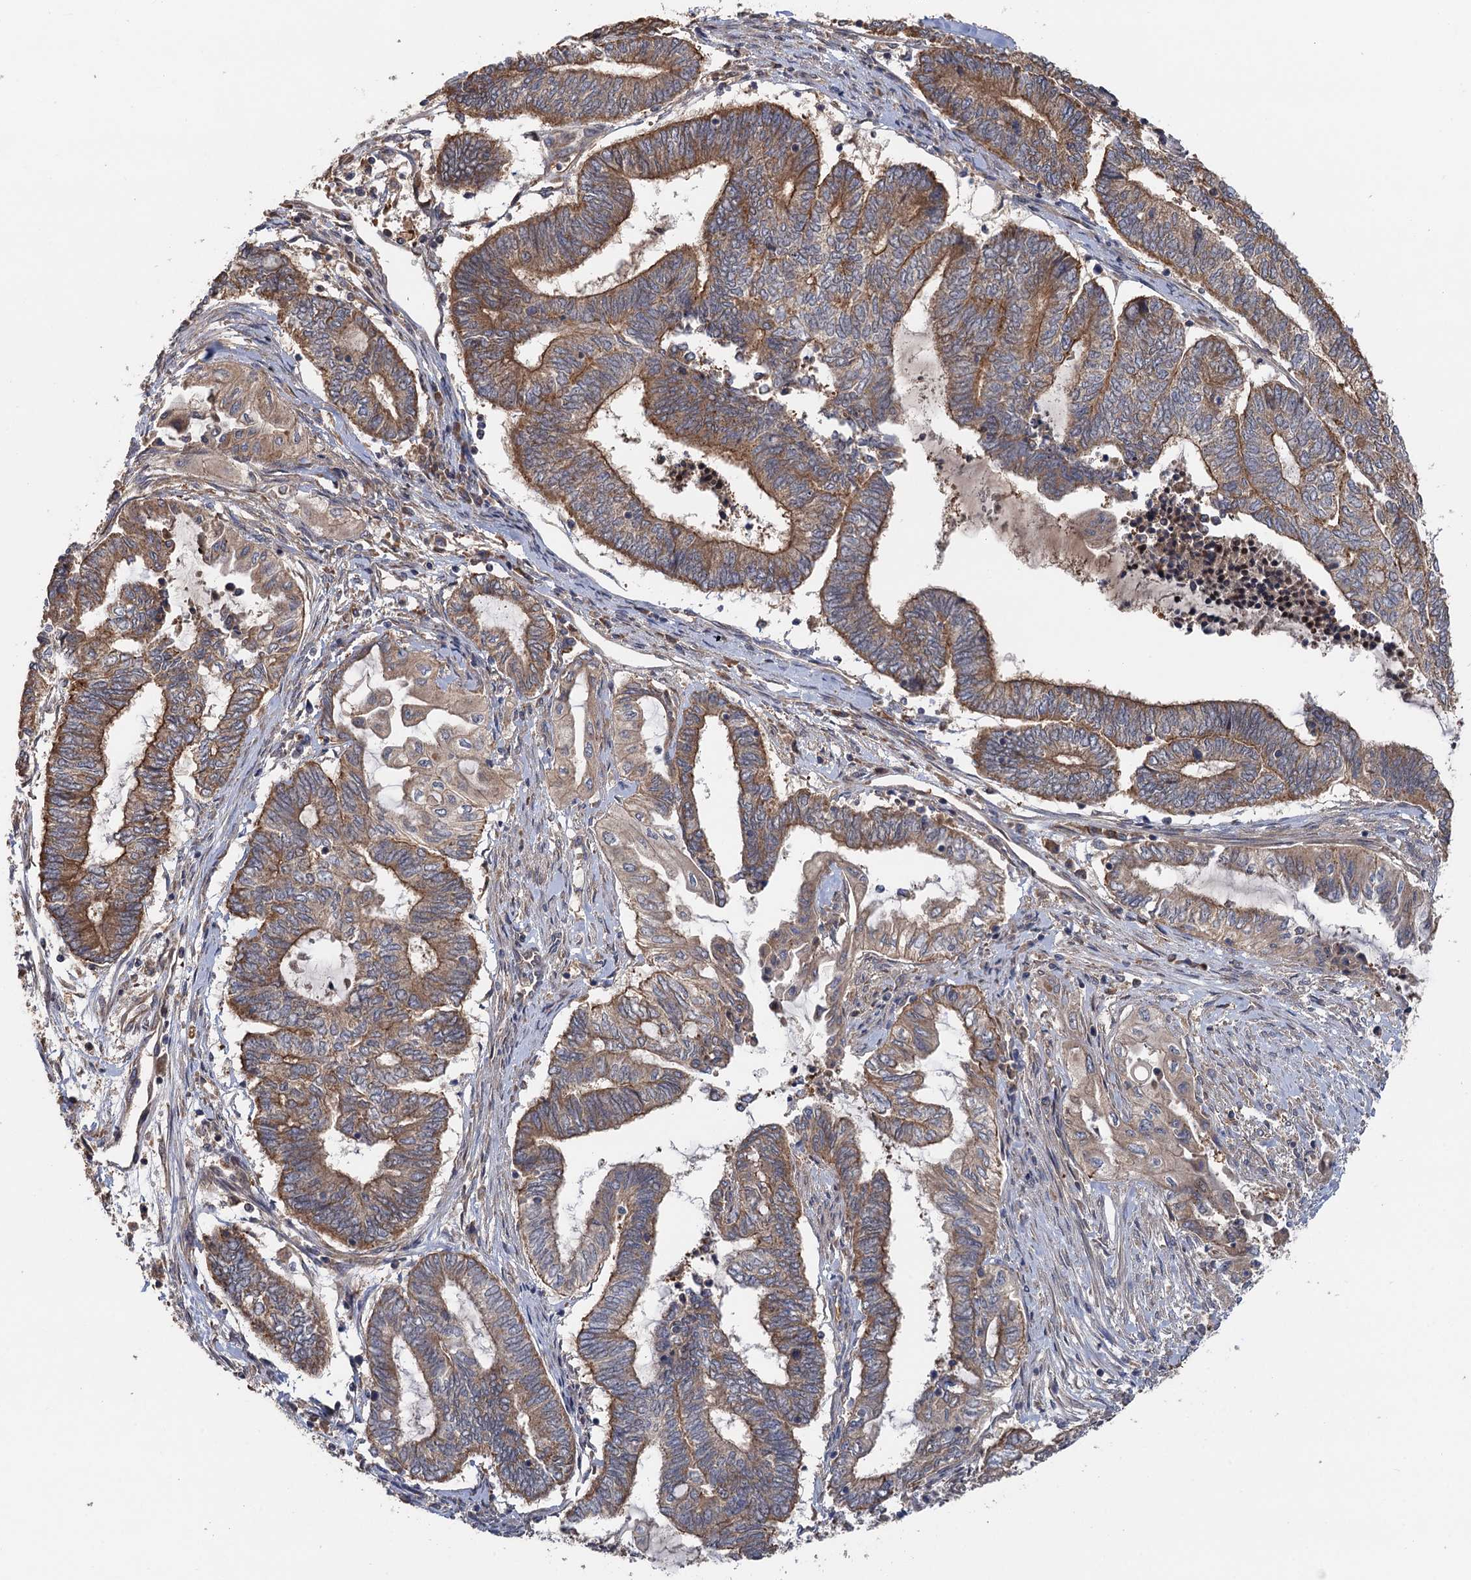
{"staining": {"intensity": "moderate", "quantity": ">75%", "location": "cytoplasmic/membranous"}, "tissue": "endometrial cancer", "cell_type": "Tumor cells", "image_type": "cancer", "snomed": [{"axis": "morphology", "description": "Adenocarcinoma, NOS"}, {"axis": "topography", "description": "Uterus"}, {"axis": "topography", "description": "Endometrium"}], "caption": "This image shows immunohistochemistry staining of human adenocarcinoma (endometrial), with medium moderate cytoplasmic/membranous expression in about >75% of tumor cells.", "gene": "SNX32", "patient": {"sex": "female", "age": 70}}